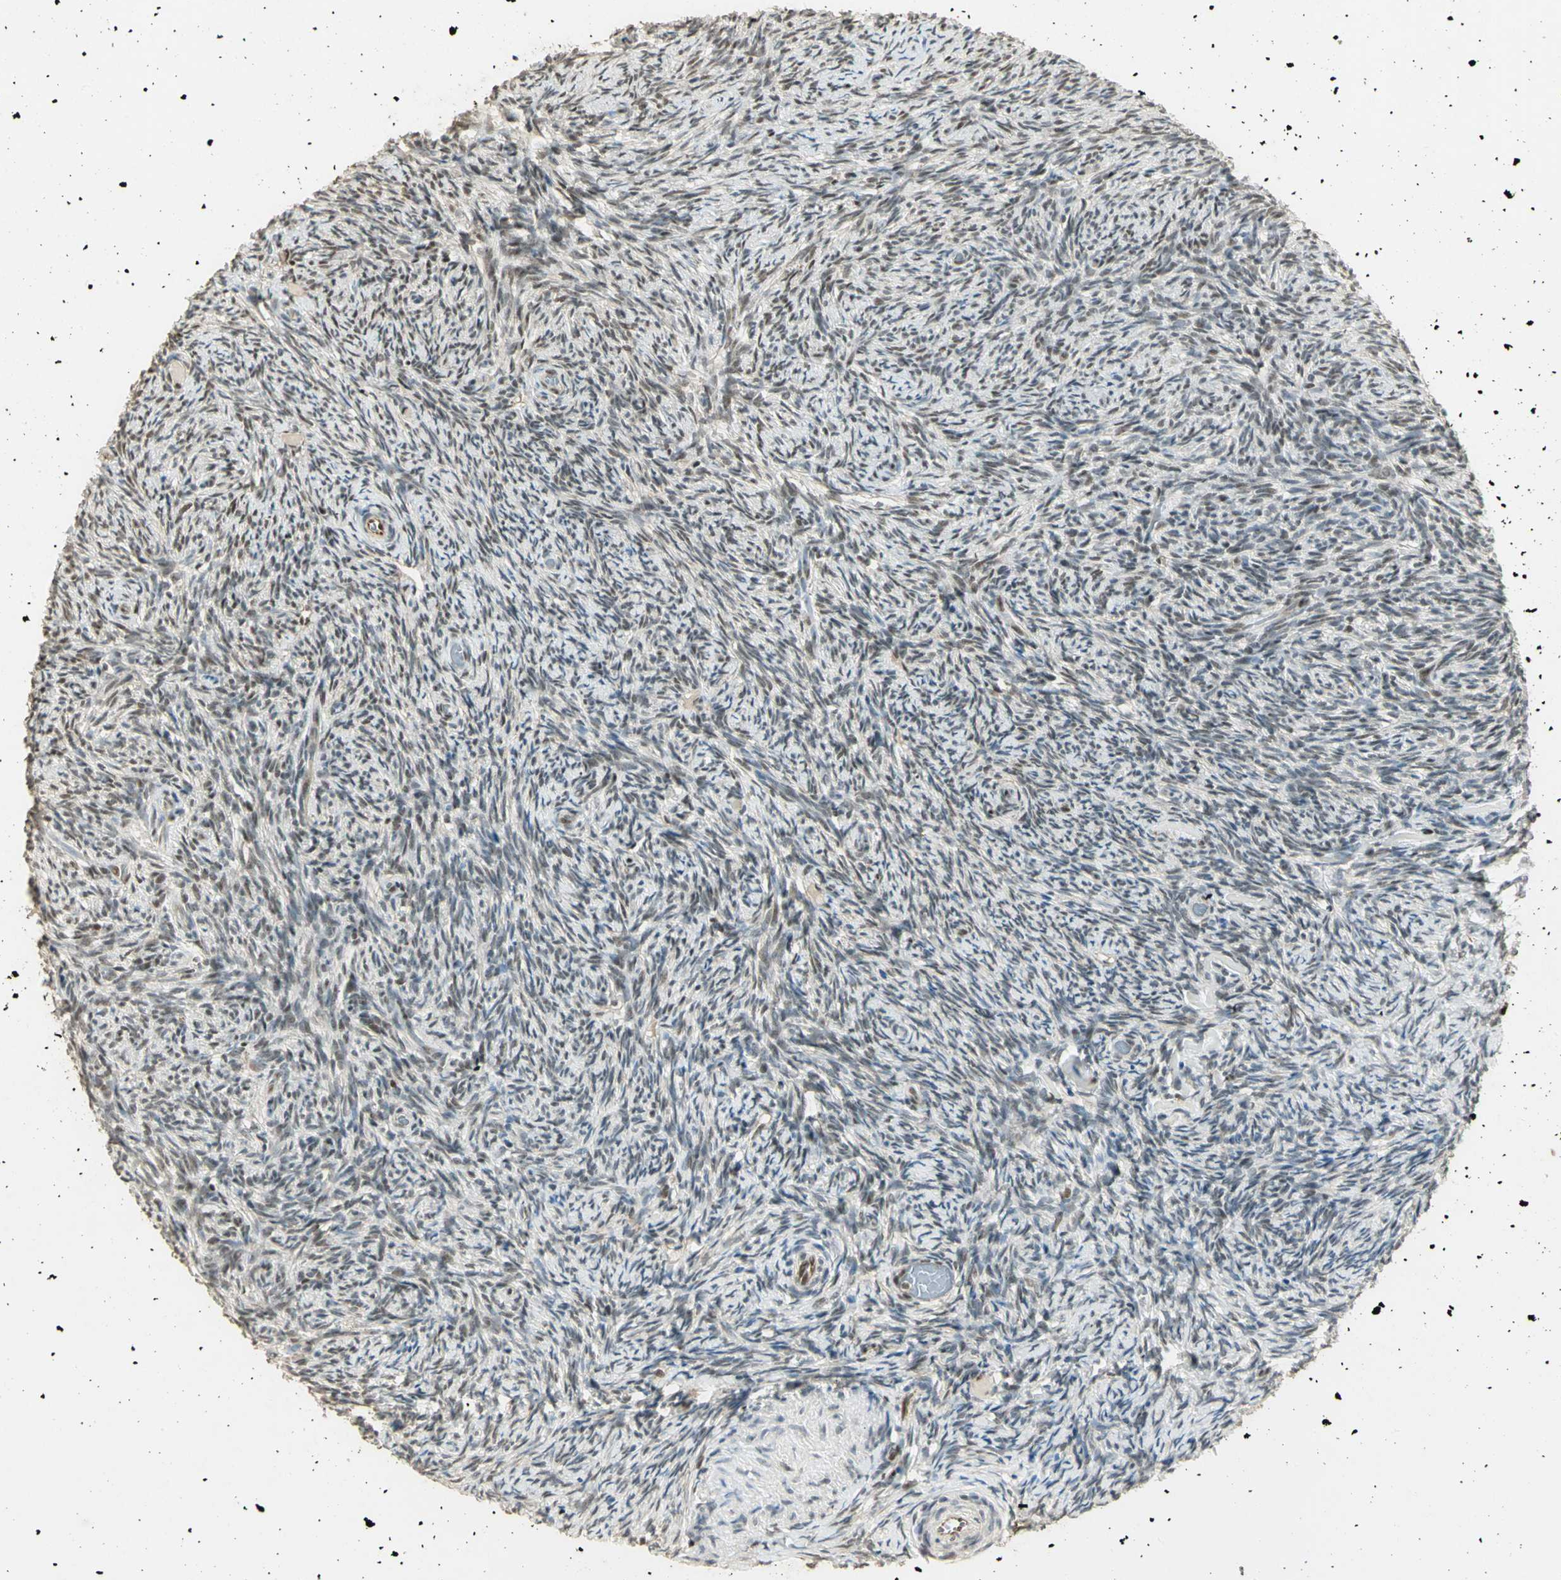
{"staining": {"intensity": "weak", "quantity": "25%-75%", "location": "nuclear"}, "tissue": "ovary", "cell_type": "Ovarian stroma cells", "image_type": "normal", "snomed": [{"axis": "morphology", "description": "Normal tissue, NOS"}, {"axis": "topography", "description": "Ovary"}], "caption": "This image demonstrates normal ovary stained with immunohistochemistry (IHC) to label a protein in brown. The nuclear of ovarian stroma cells show weak positivity for the protein. Nuclei are counter-stained blue.", "gene": "ELF1", "patient": {"sex": "female", "age": 60}}